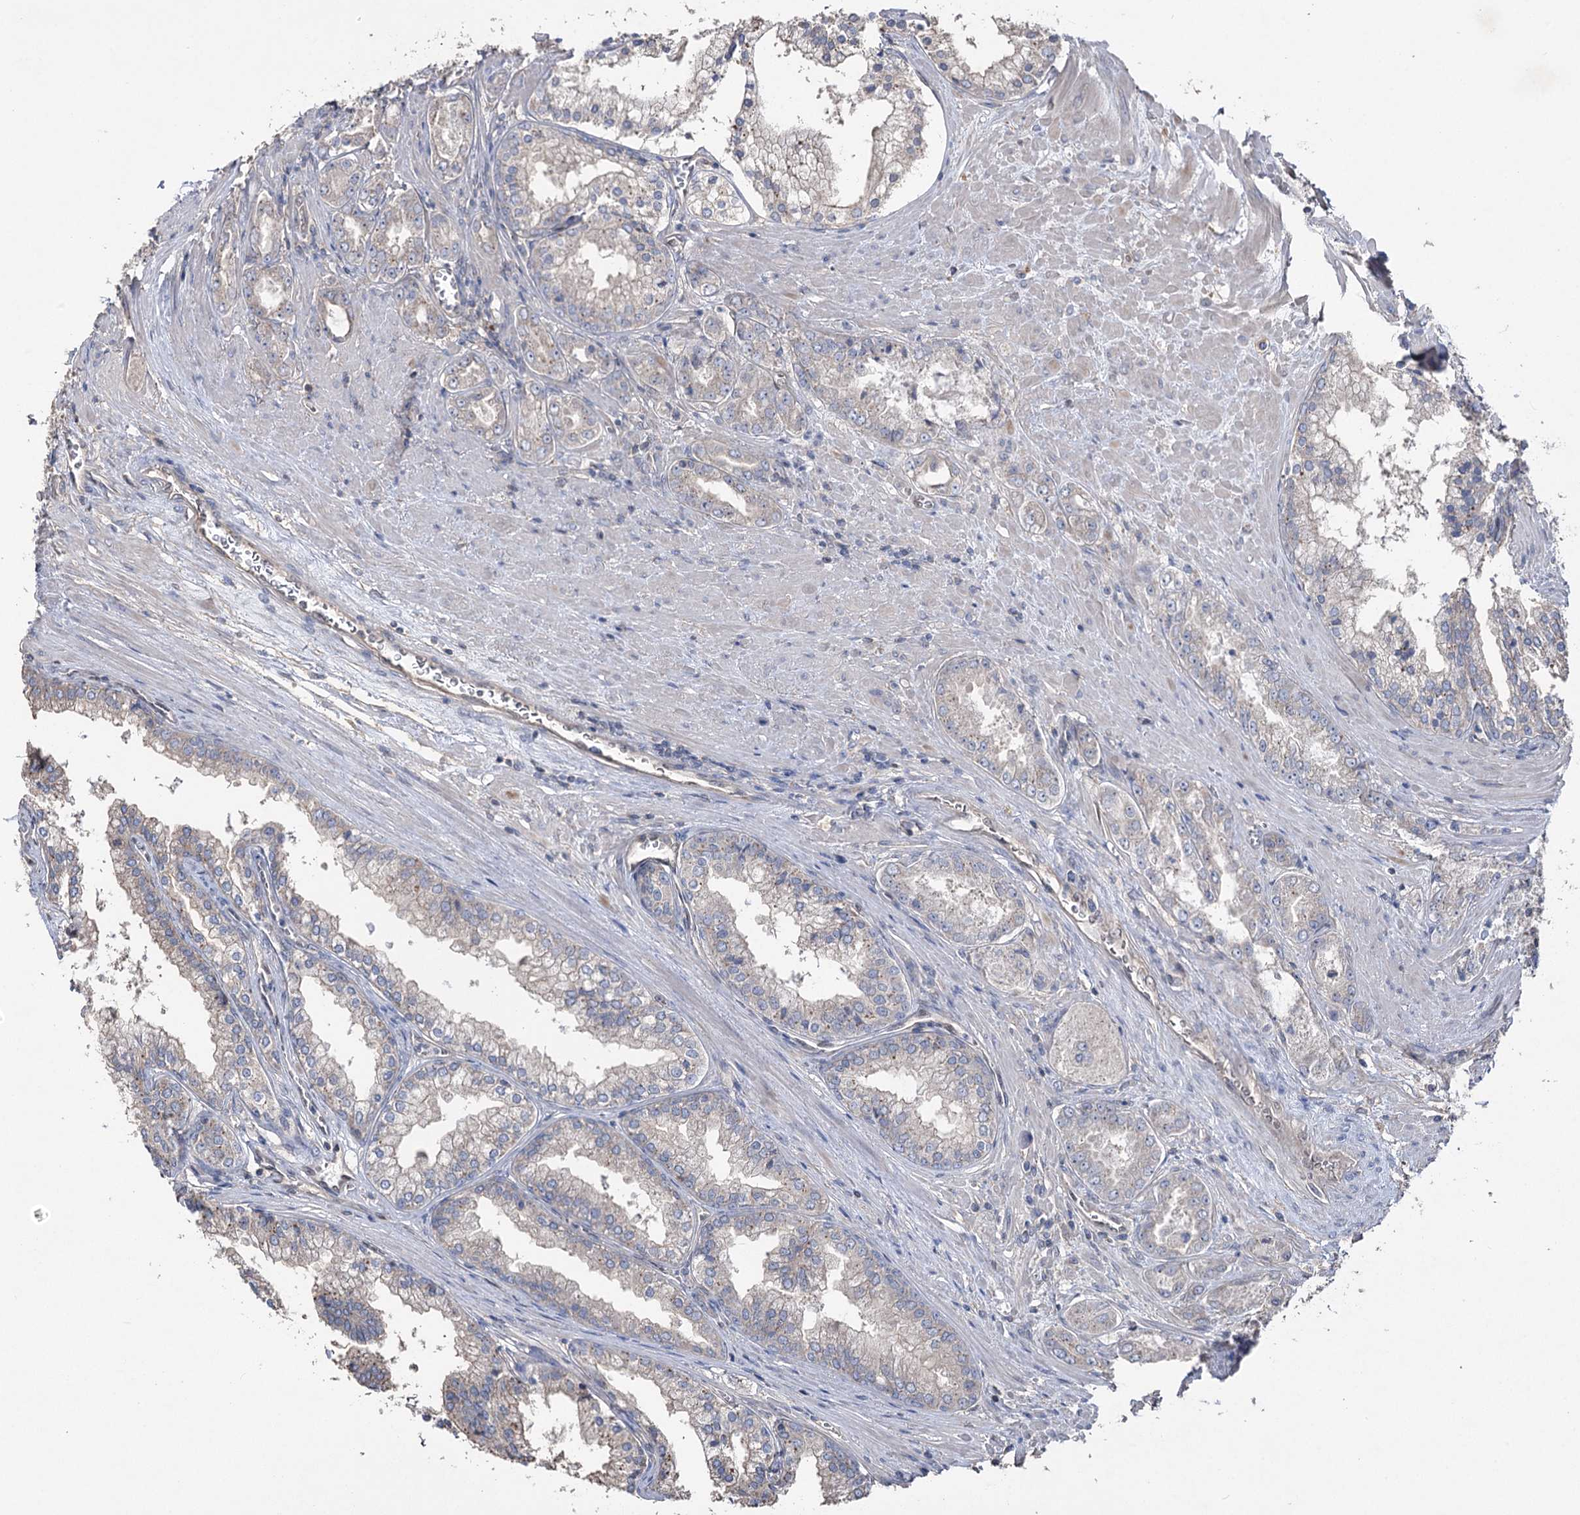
{"staining": {"intensity": "negative", "quantity": "none", "location": "none"}, "tissue": "prostate cancer", "cell_type": "Tumor cells", "image_type": "cancer", "snomed": [{"axis": "morphology", "description": "Adenocarcinoma, High grade"}, {"axis": "topography", "description": "Prostate"}], "caption": "Immunohistochemistry image of neoplastic tissue: human prostate cancer (adenocarcinoma (high-grade)) stained with DAB (3,3'-diaminobenzidine) exhibits no significant protein expression in tumor cells. Brightfield microscopy of IHC stained with DAB (3,3'-diaminobenzidine) (brown) and hematoxylin (blue), captured at high magnification.", "gene": "FAM13B", "patient": {"sex": "male", "age": 72}}